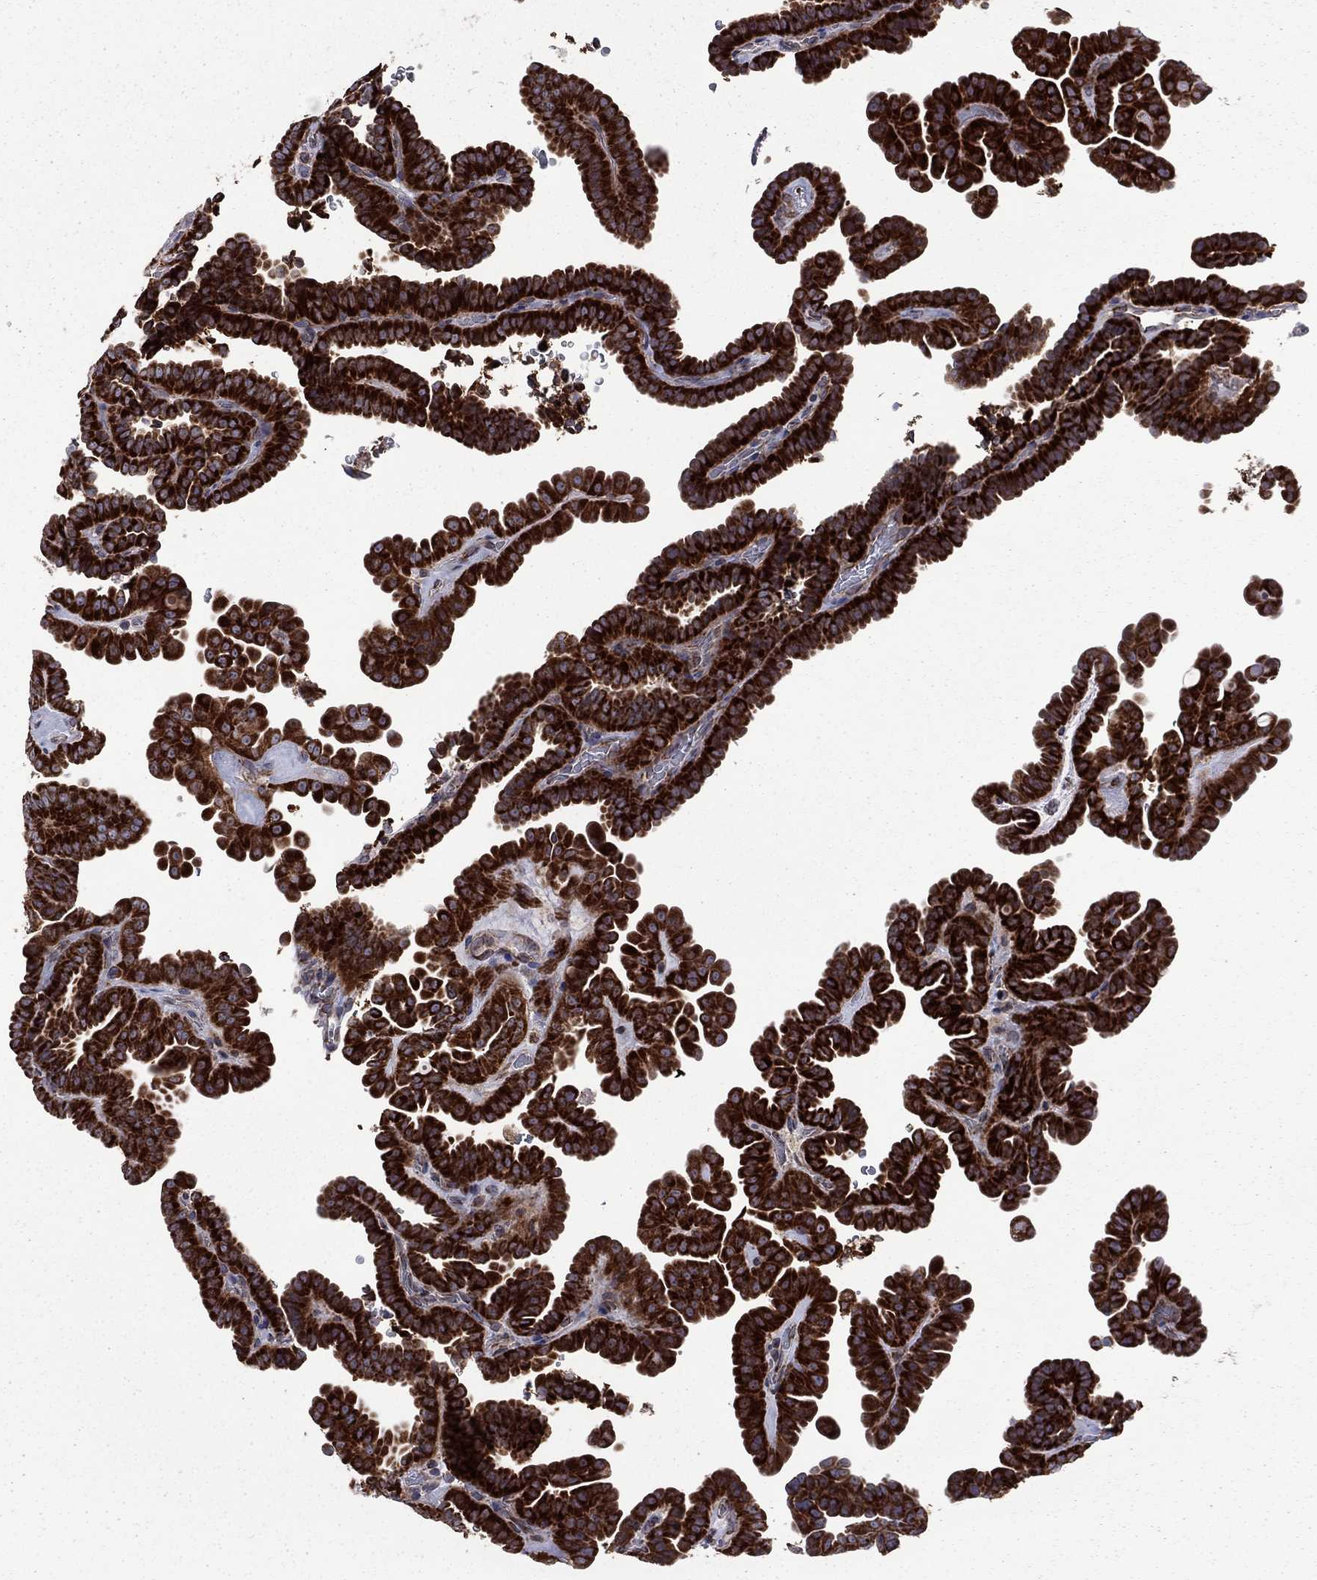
{"staining": {"intensity": "strong", "quantity": ">75%", "location": "cytoplasmic/membranous"}, "tissue": "thyroid cancer", "cell_type": "Tumor cells", "image_type": "cancer", "snomed": [{"axis": "morphology", "description": "Papillary adenocarcinoma, NOS"}, {"axis": "topography", "description": "Thyroid gland"}], "caption": "Immunohistochemistry (IHC) histopathology image of neoplastic tissue: thyroid cancer (papillary adenocarcinoma) stained using IHC reveals high levels of strong protein expression localized specifically in the cytoplasmic/membranous of tumor cells, appearing as a cytoplasmic/membranous brown color.", "gene": "CLPTM1", "patient": {"sex": "female", "age": 39}}